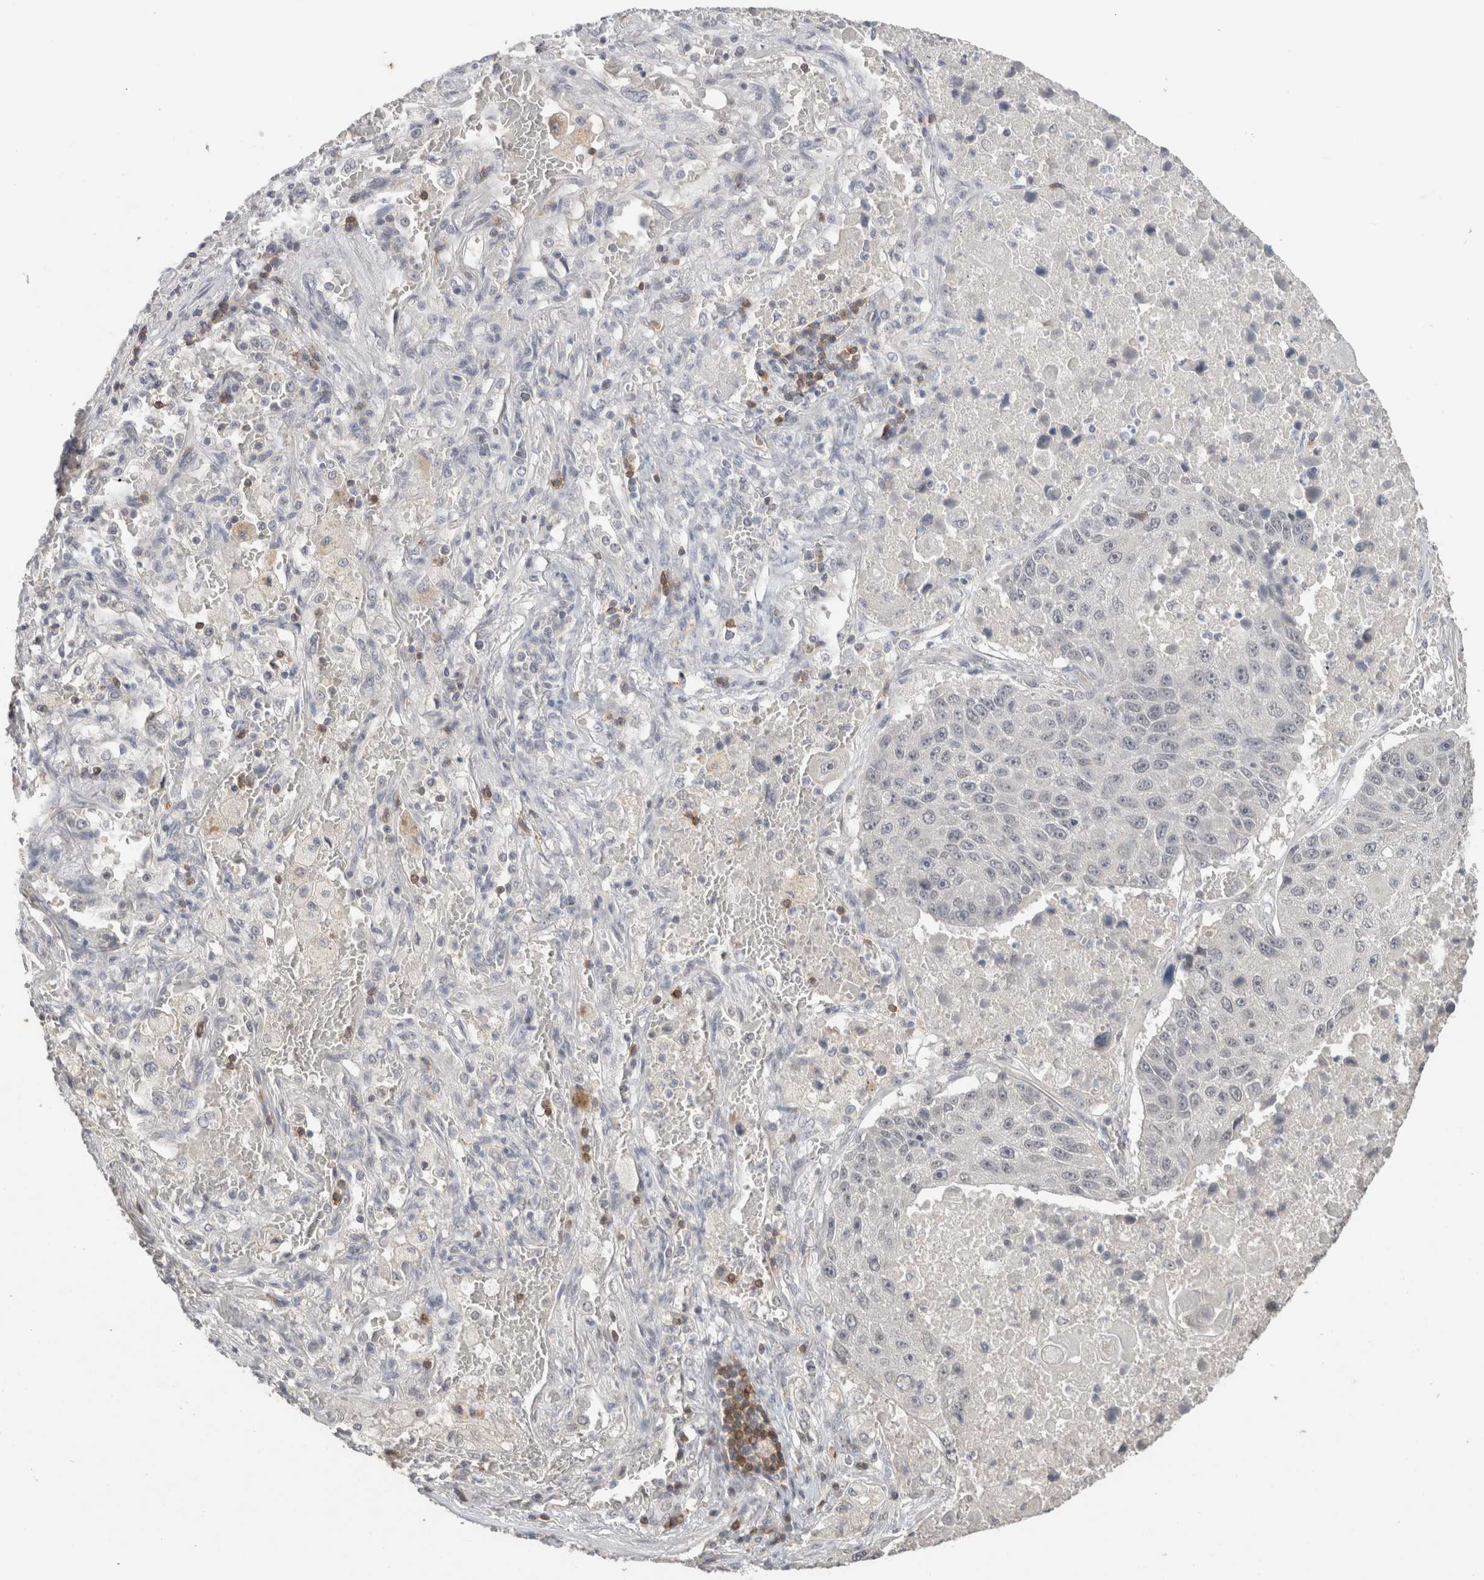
{"staining": {"intensity": "negative", "quantity": "none", "location": "none"}, "tissue": "lung cancer", "cell_type": "Tumor cells", "image_type": "cancer", "snomed": [{"axis": "morphology", "description": "Squamous cell carcinoma, NOS"}, {"axis": "topography", "description": "Lung"}], "caption": "DAB immunohistochemical staining of human lung cancer (squamous cell carcinoma) displays no significant positivity in tumor cells.", "gene": "TRAT1", "patient": {"sex": "male", "age": 61}}